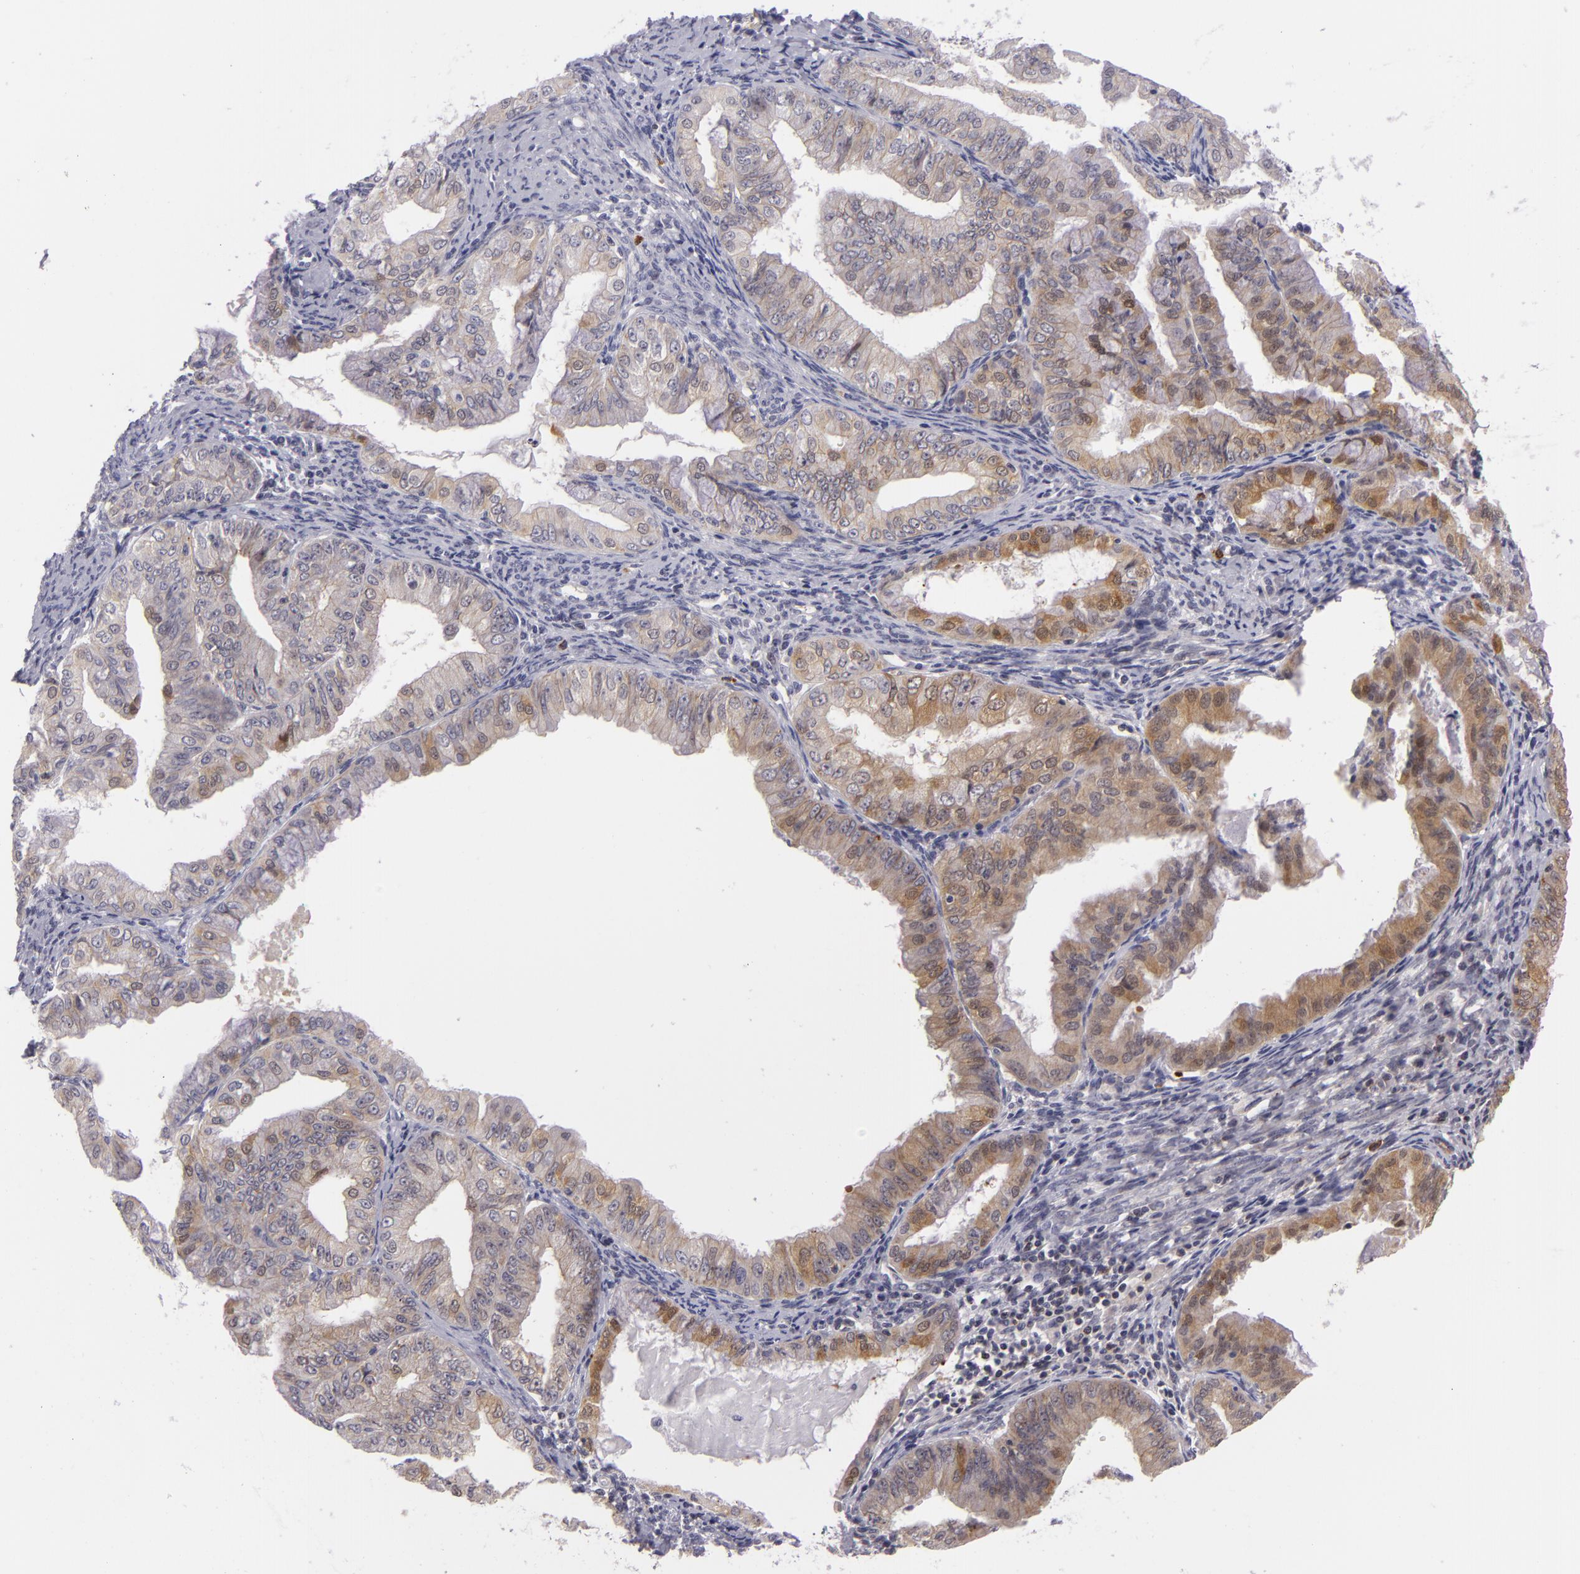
{"staining": {"intensity": "moderate", "quantity": ">75%", "location": "cytoplasmic/membranous"}, "tissue": "endometrial cancer", "cell_type": "Tumor cells", "image_type": "cancer", "snomed": [{"axis": "morphology", "description": "Adenocarcinoma, NOS"}, {"axis": "topography", "description": "Endometrium"}], "caption": "This histopathology image shows adenocarcinoma (endometrial) stained with immunohistochemistry to label a protein in brown. The cytoplasmic/membranous of tumor cells show moderate positivity for the protein. Nuclei are counter-stained blue.", "gene": "CTNNB1", "patient": {"sex": "female", "age": 76}}